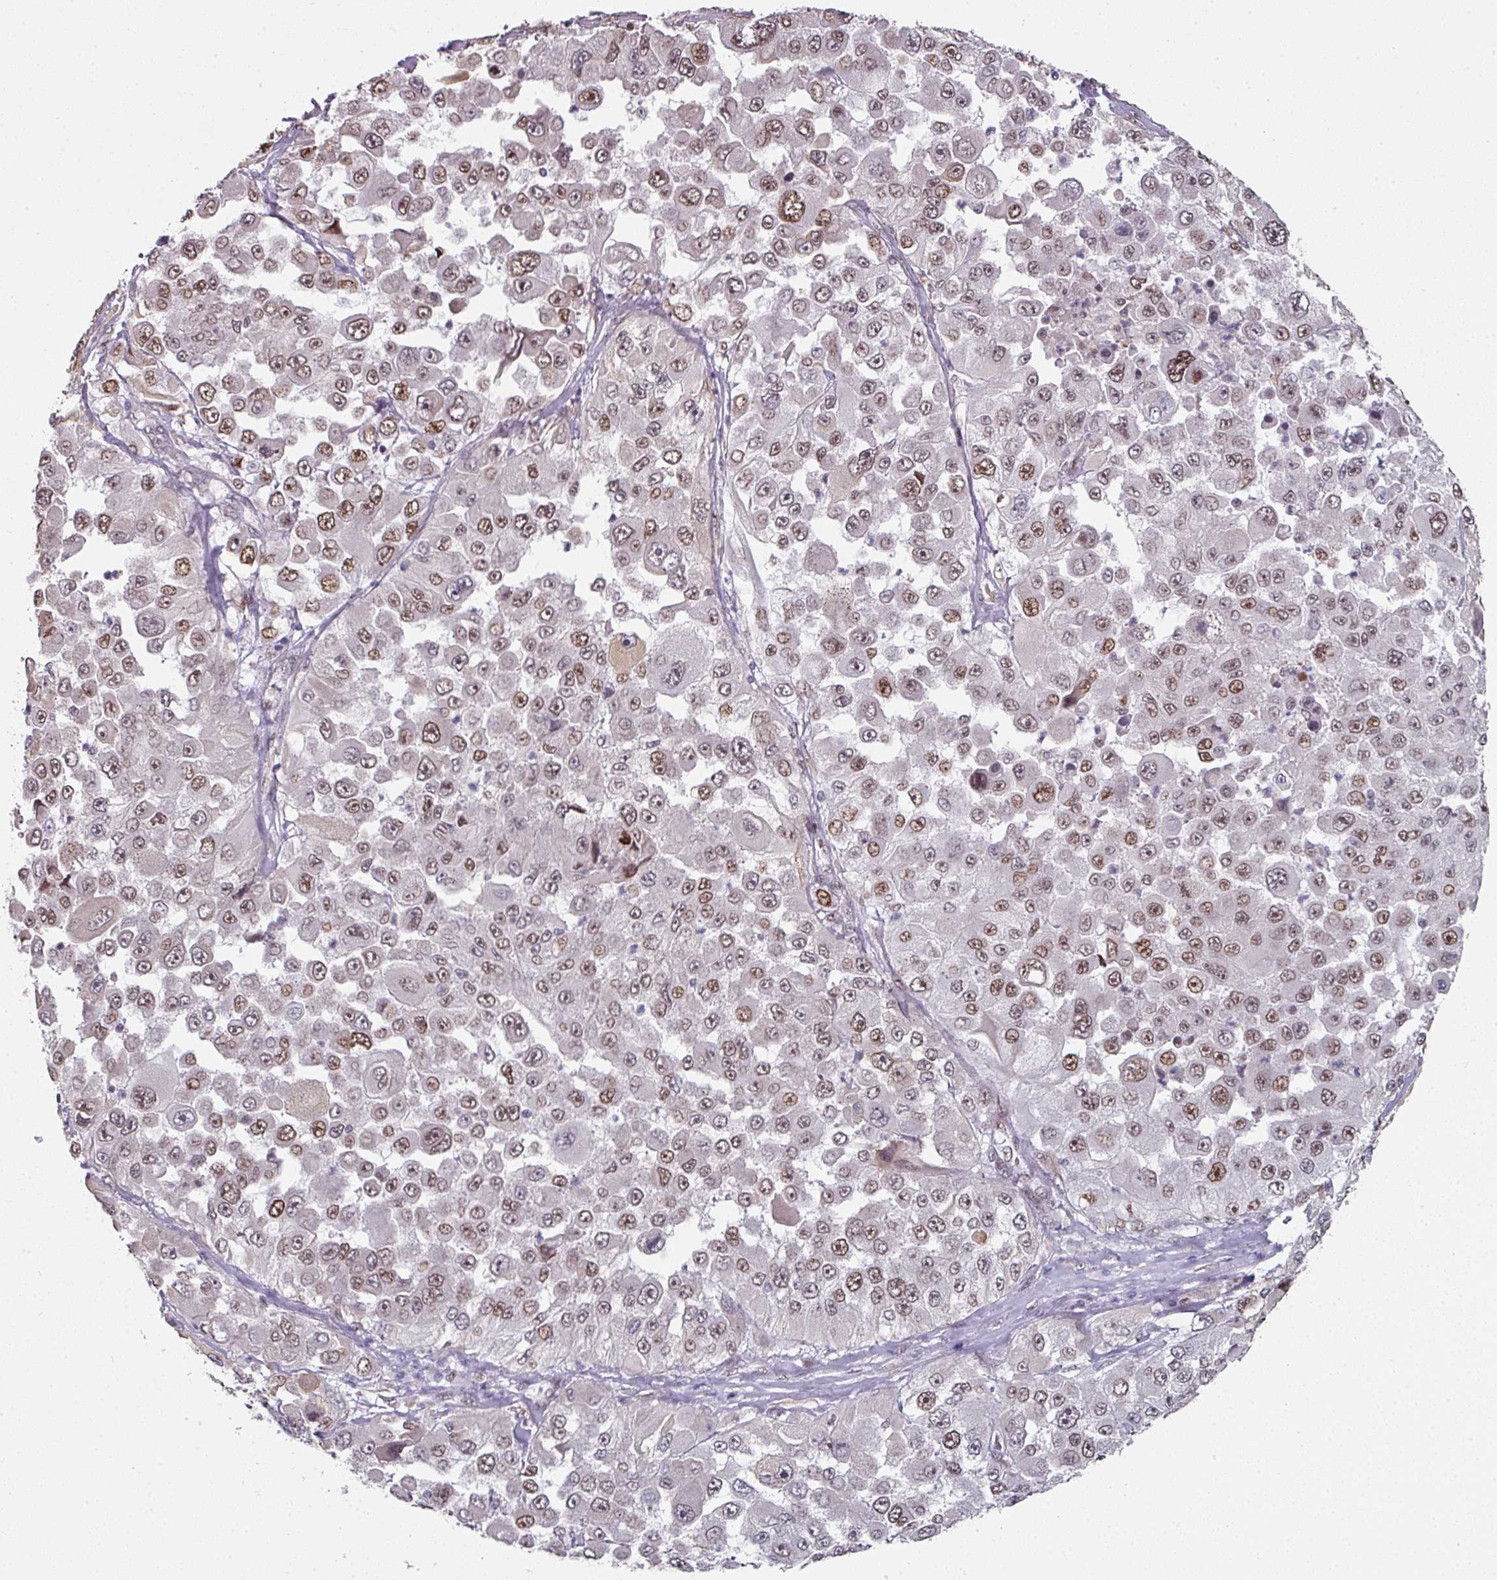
{"staining": {"intensity": "moderate", "quantity": "25%-75%", "location": "nuclear"}, "tissue": "melanoma", "cell_type": "Tumor cells", "image_type": "cancer", "snomed": [{"axis": "morphology", "description": "Malignant melanoma, Metastatic site"}, {"axis": "topography", "description": "Lymph node"}], "caption": "Immunohistochemical staining of malignant melanoma (metastatic site) reveals medium levels of moderate nuclear positivity in approximately 25%-75% of tumor cells.", "gene": "RAD50", "patient": {"sex": "male", "age": 62}}